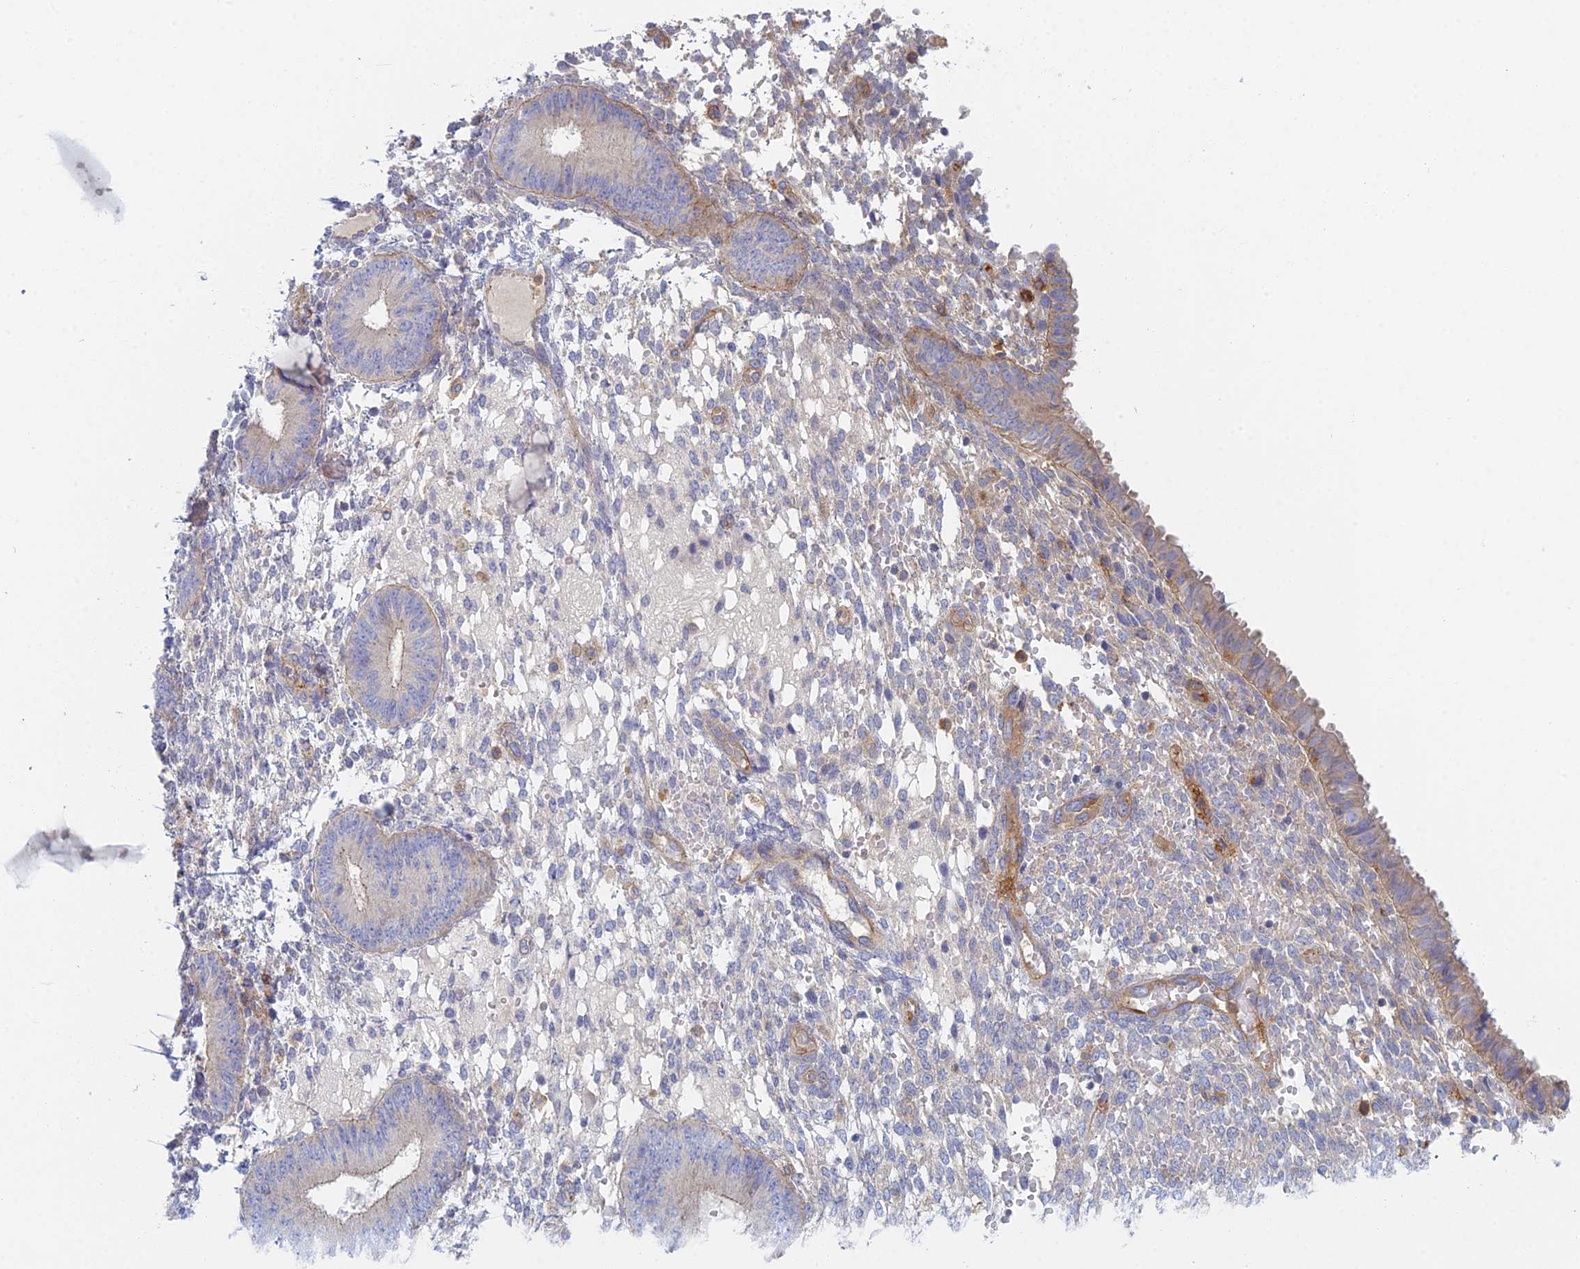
{"staining": {"intensity": "negative", "quantity": "none", "location": "none"}, "tissue": "endometrium", "cell_type": "Cells in endometrial stroma", "image_type": "normal", "snomed": [{"axis": "morphology", "description": "Normal tissue, NOS"}, {"axis": "topography", "description": "Endometrium"}], "caption": "A histopathology image of endometrium stained for a protein shows no brown staining in cells in endometrial stroma. (DAB IHC visualized using brightfield microscopy, high magnification).", "gene": "STRN4", "patient": {"sex": "female", "age": 49}}